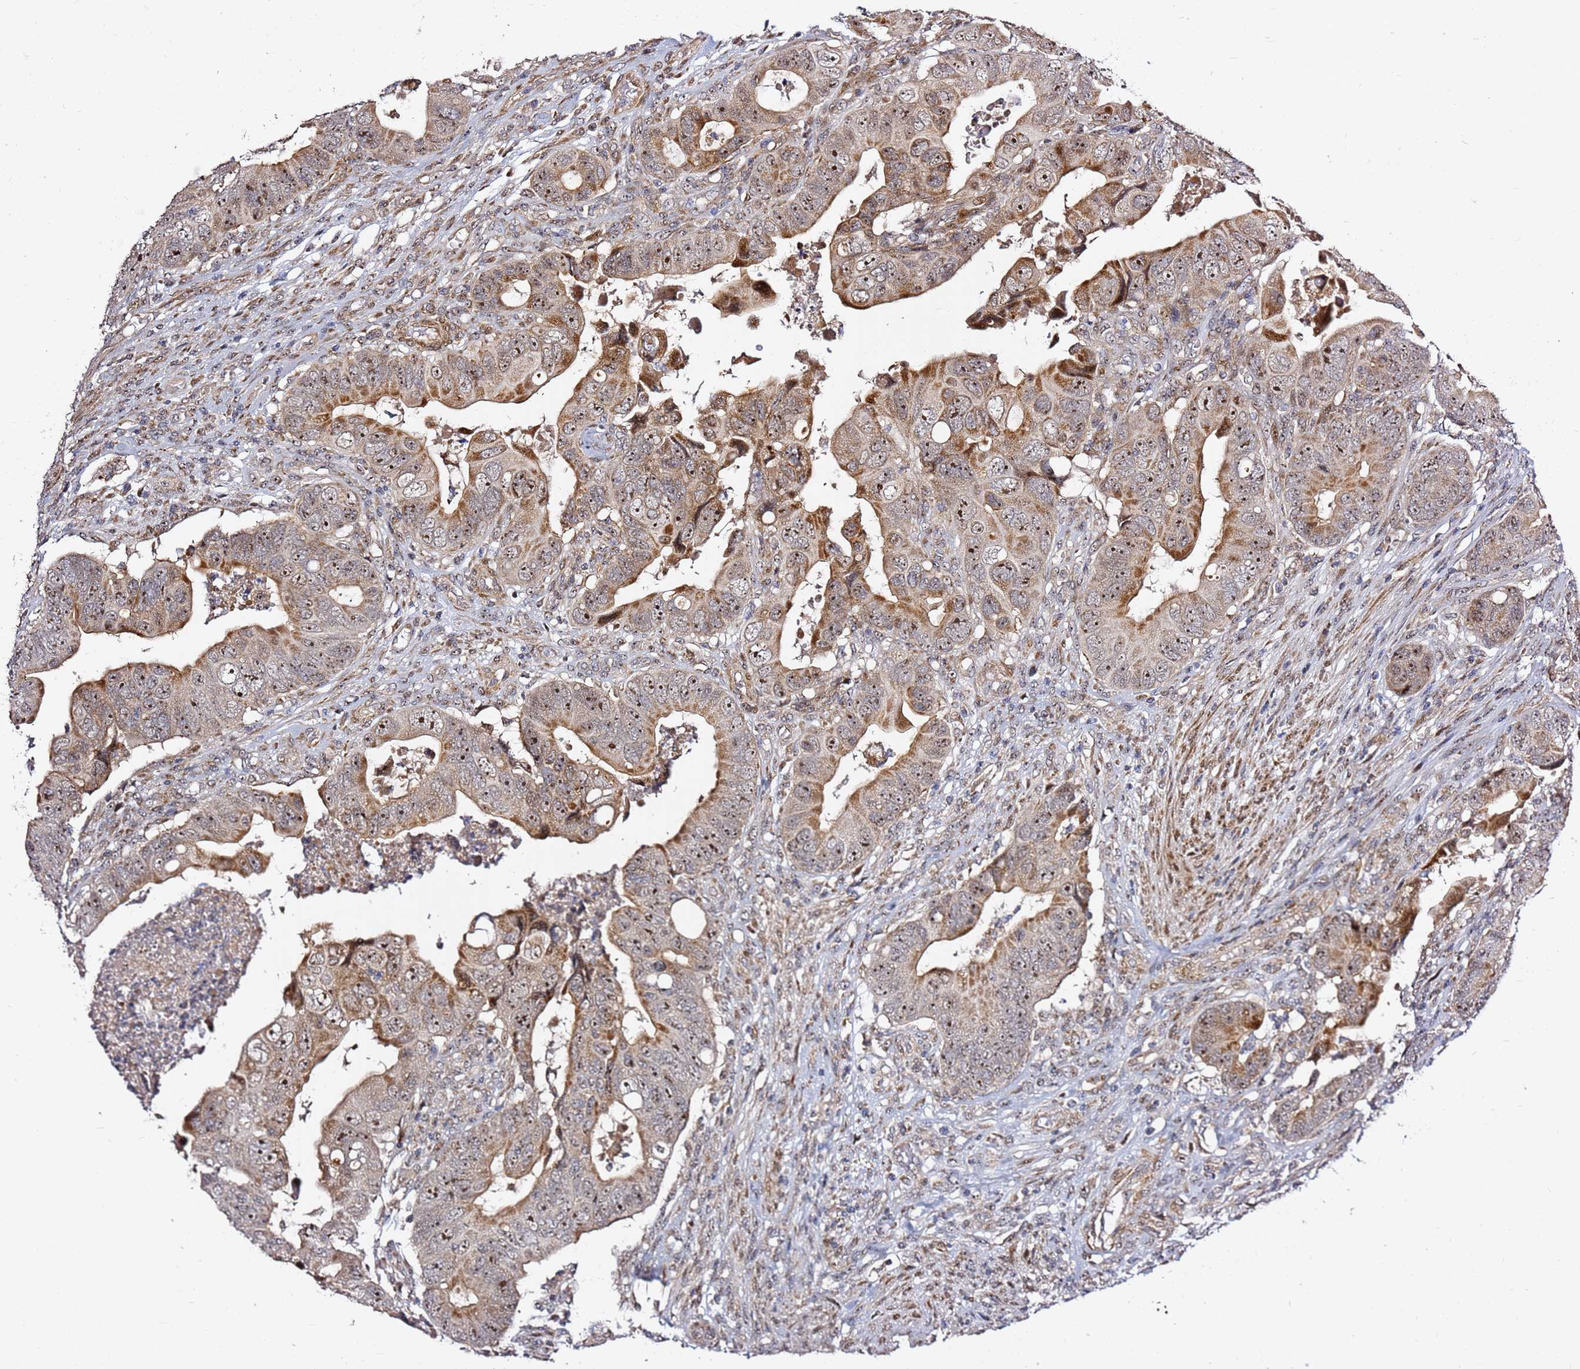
{"staining": {"intensity": "moderate", "quantity": ">75%", "location": "cytoplasmic/membranous,nuclear"}, "tissue": "colorectal cancer", "cell_type": "Tumor cells", "image_type": "cancer", "snomed": [{"axis": "morphology", "description": "Adenocarcinoma, NOS"}, {"axis": "topography", "description": "Rectum"}], "caption": "Immunohistochemistry (IHC) (DAB (3,3'-diaminobenzidine)) staining of colorectal cancer reveals moderate cytoplasmic/membranous and nuclear protein positivity in about >75% of tumor cells.", "gene": "KIF25", "patient": {"sex": "female", "age": 78}}